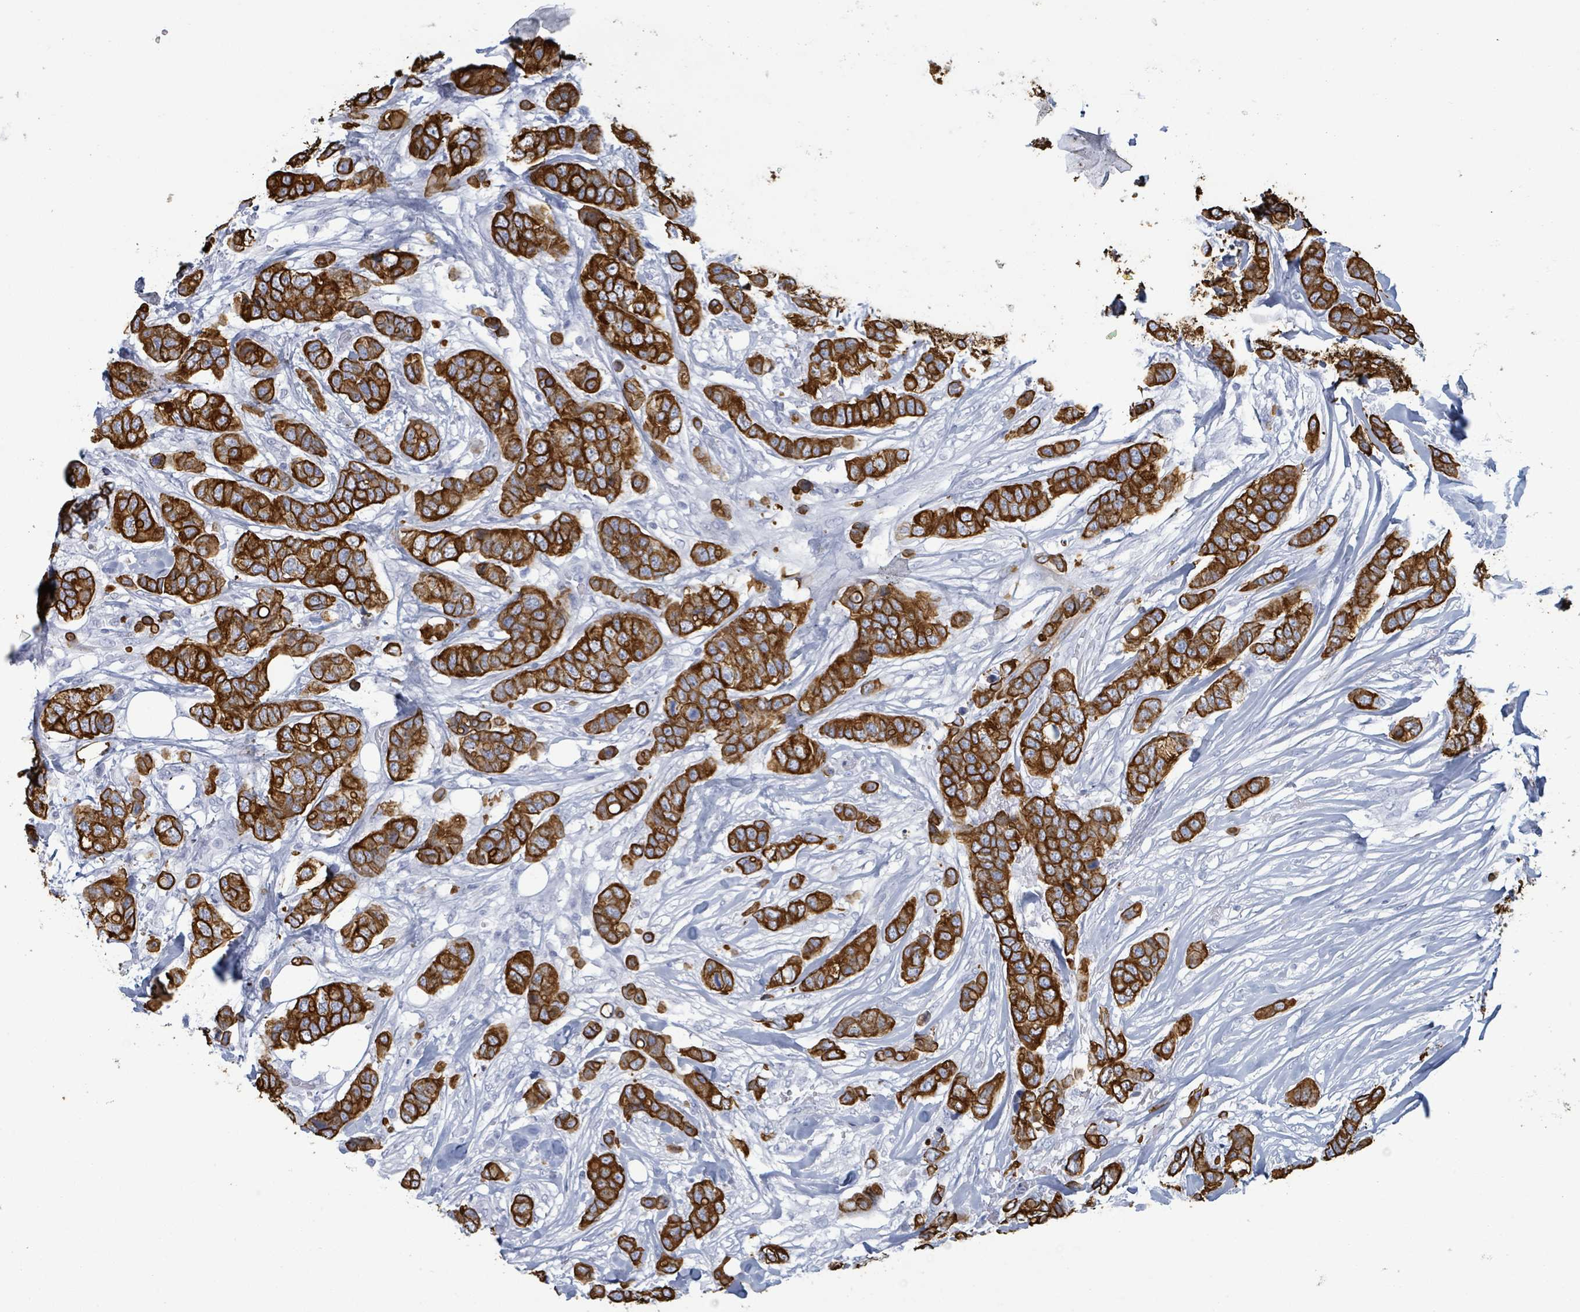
{"staining": {"intensity": "strong", "quantity": ">75%", "location": "cytoplasmic/membranous"}, "tissue": "breast cancer", "cell_type": "Tumor cells", "image_type": "cancer", "snomed": [{"axis": "morphology", "description": "Lobular carcinoma"}, {"axis": "topography", "description": "Breast"}], "caption": "IHC staining of breast cancer, which displays high levels of strong cytoplasmic/membranous staining in about >75% of tumor cells indicating strong cytoplasmic/membranous protein positivity. The staining was performed using DAB (3,3'-diaminobenzidine) (brown) for protein detection and nuclei were counterstained in hematoxylin (blue).", "gene": "KRT8", "patient": {"sex": "female", "age": 51}}